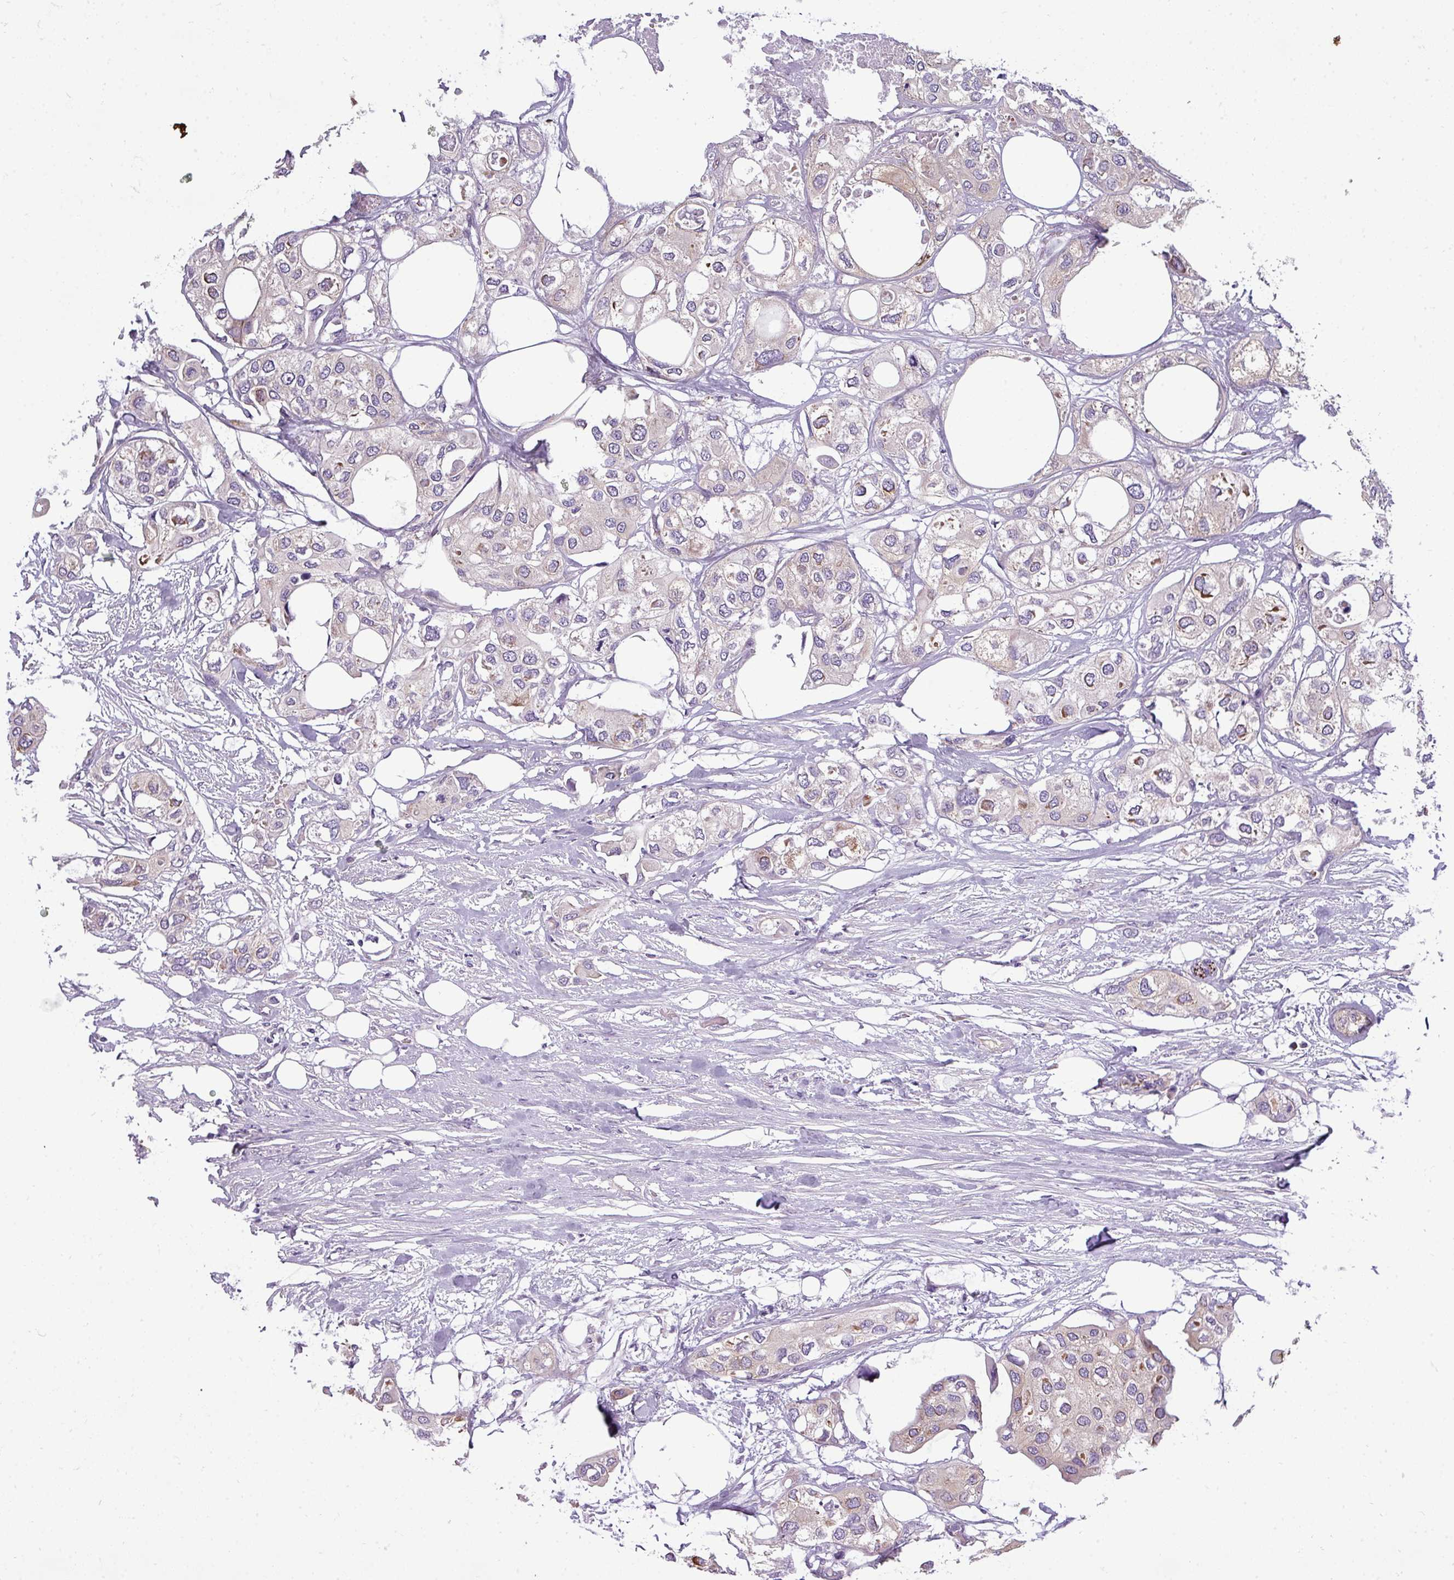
{"staining": {"intensity": "negative", "quantity": "none", "location": "none"}, "tissue": "urothelial cancer", "cell_type": "Tumor cells", "image_type": "cancer", "snomed": [{"axis": "morphology", "description": "Urothelial carcinoma, High grade"}, {"axis": "topography", "description": "Urinary bladder"}], "caption": "This is an immunohistochemistry image of human urothelial cancer. There is no expression in tumor cells.", "gene": "DNAAF9", "patient": {"sex": "male", "age": 64}}